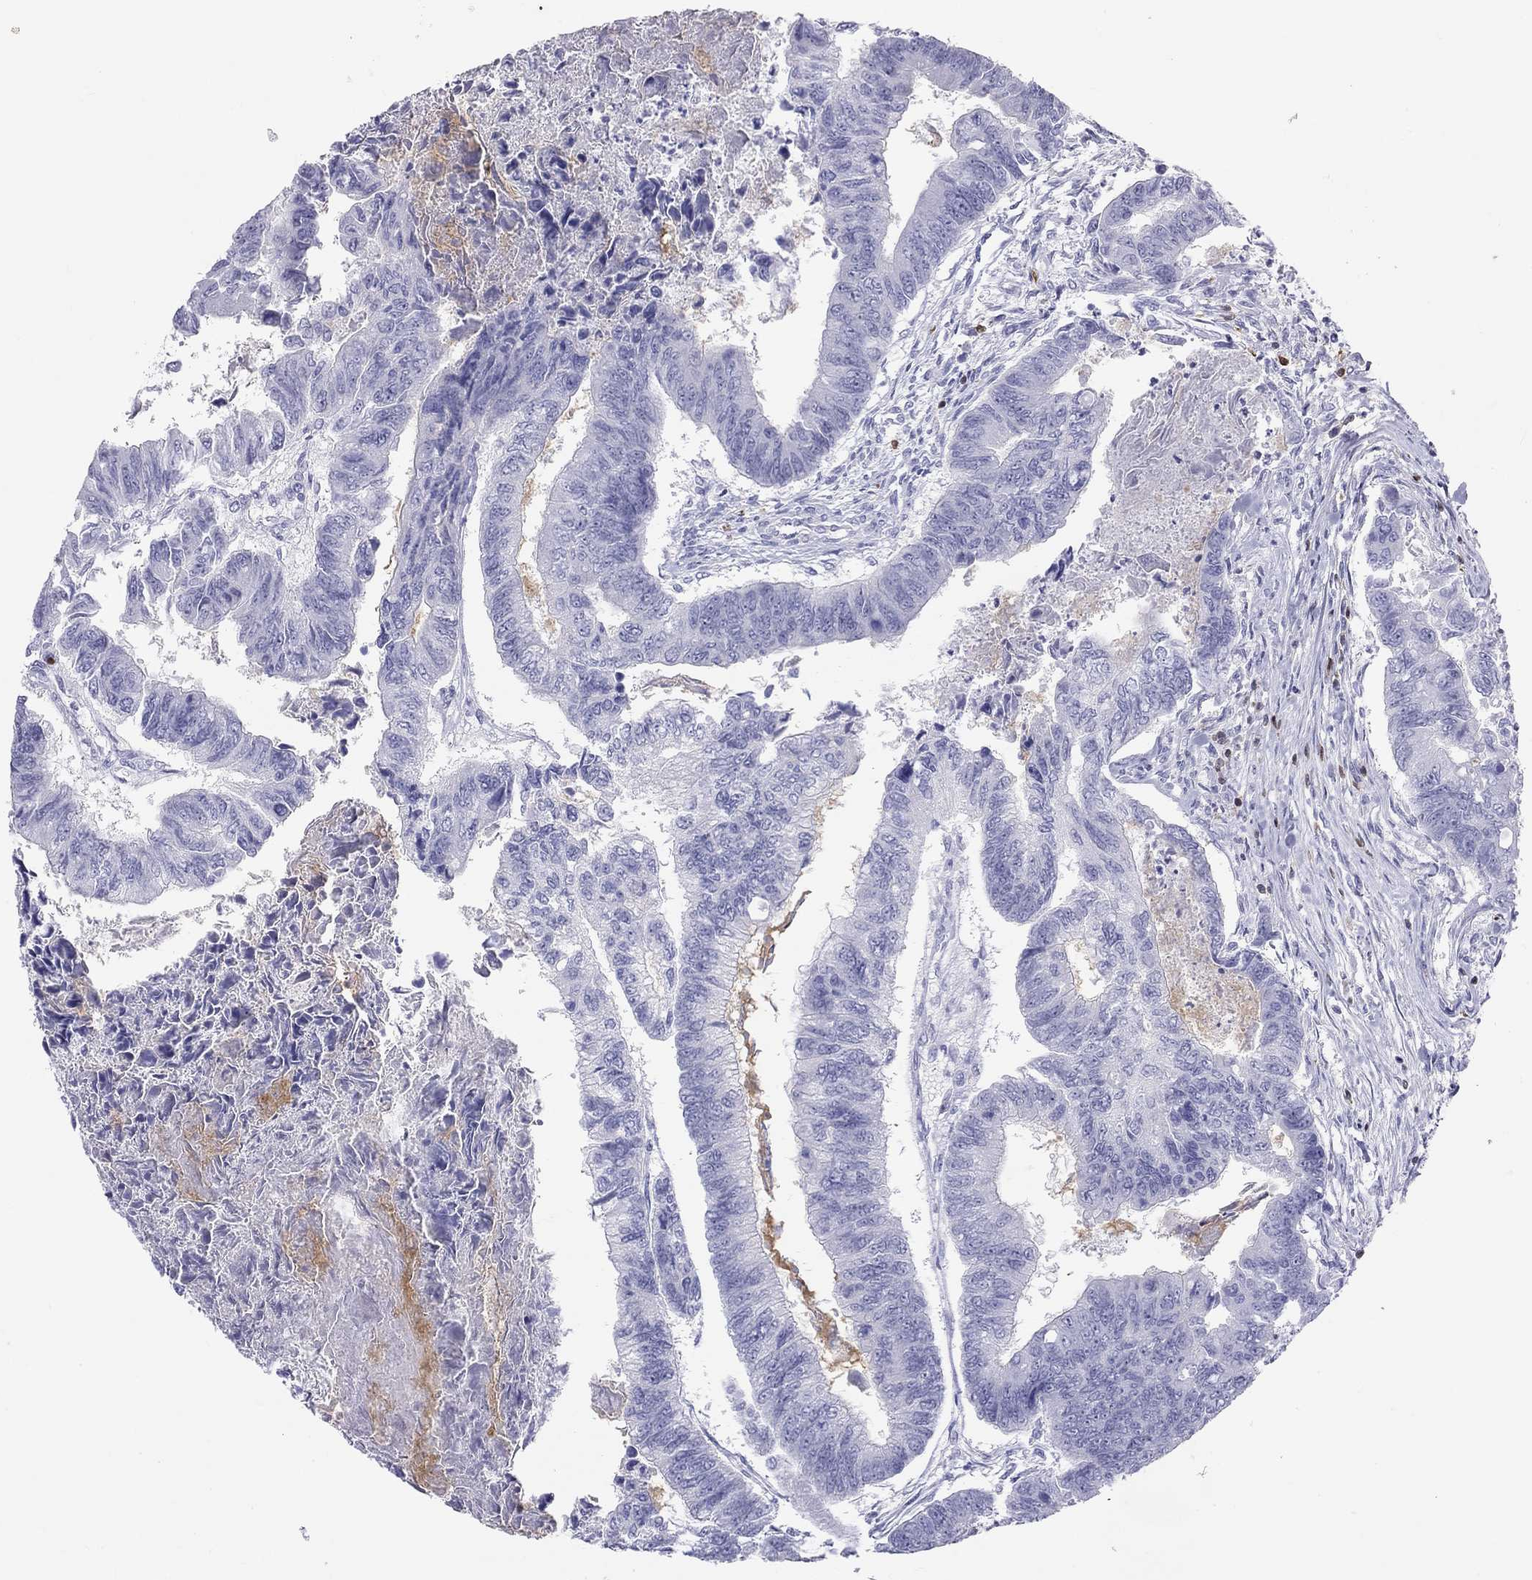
{"staining": {"intensity": "negative", "quantity": "none", "location": "none"}, "tissue": "colorectal cancer", "cell_type": "Tumor cells", "image_type": "cancer", "snomed": [{"axis": "morphology", "description": "Adenocarcinoma, NOS"}, {"axis": "topography", "description": "Colon"}], "caption": "IHC of human adenocarcinoma (colorectal) exhibits no staining in tumor cells.", "gene": "SH2D2A", "patient": {"sex": "female", "age": 65}}